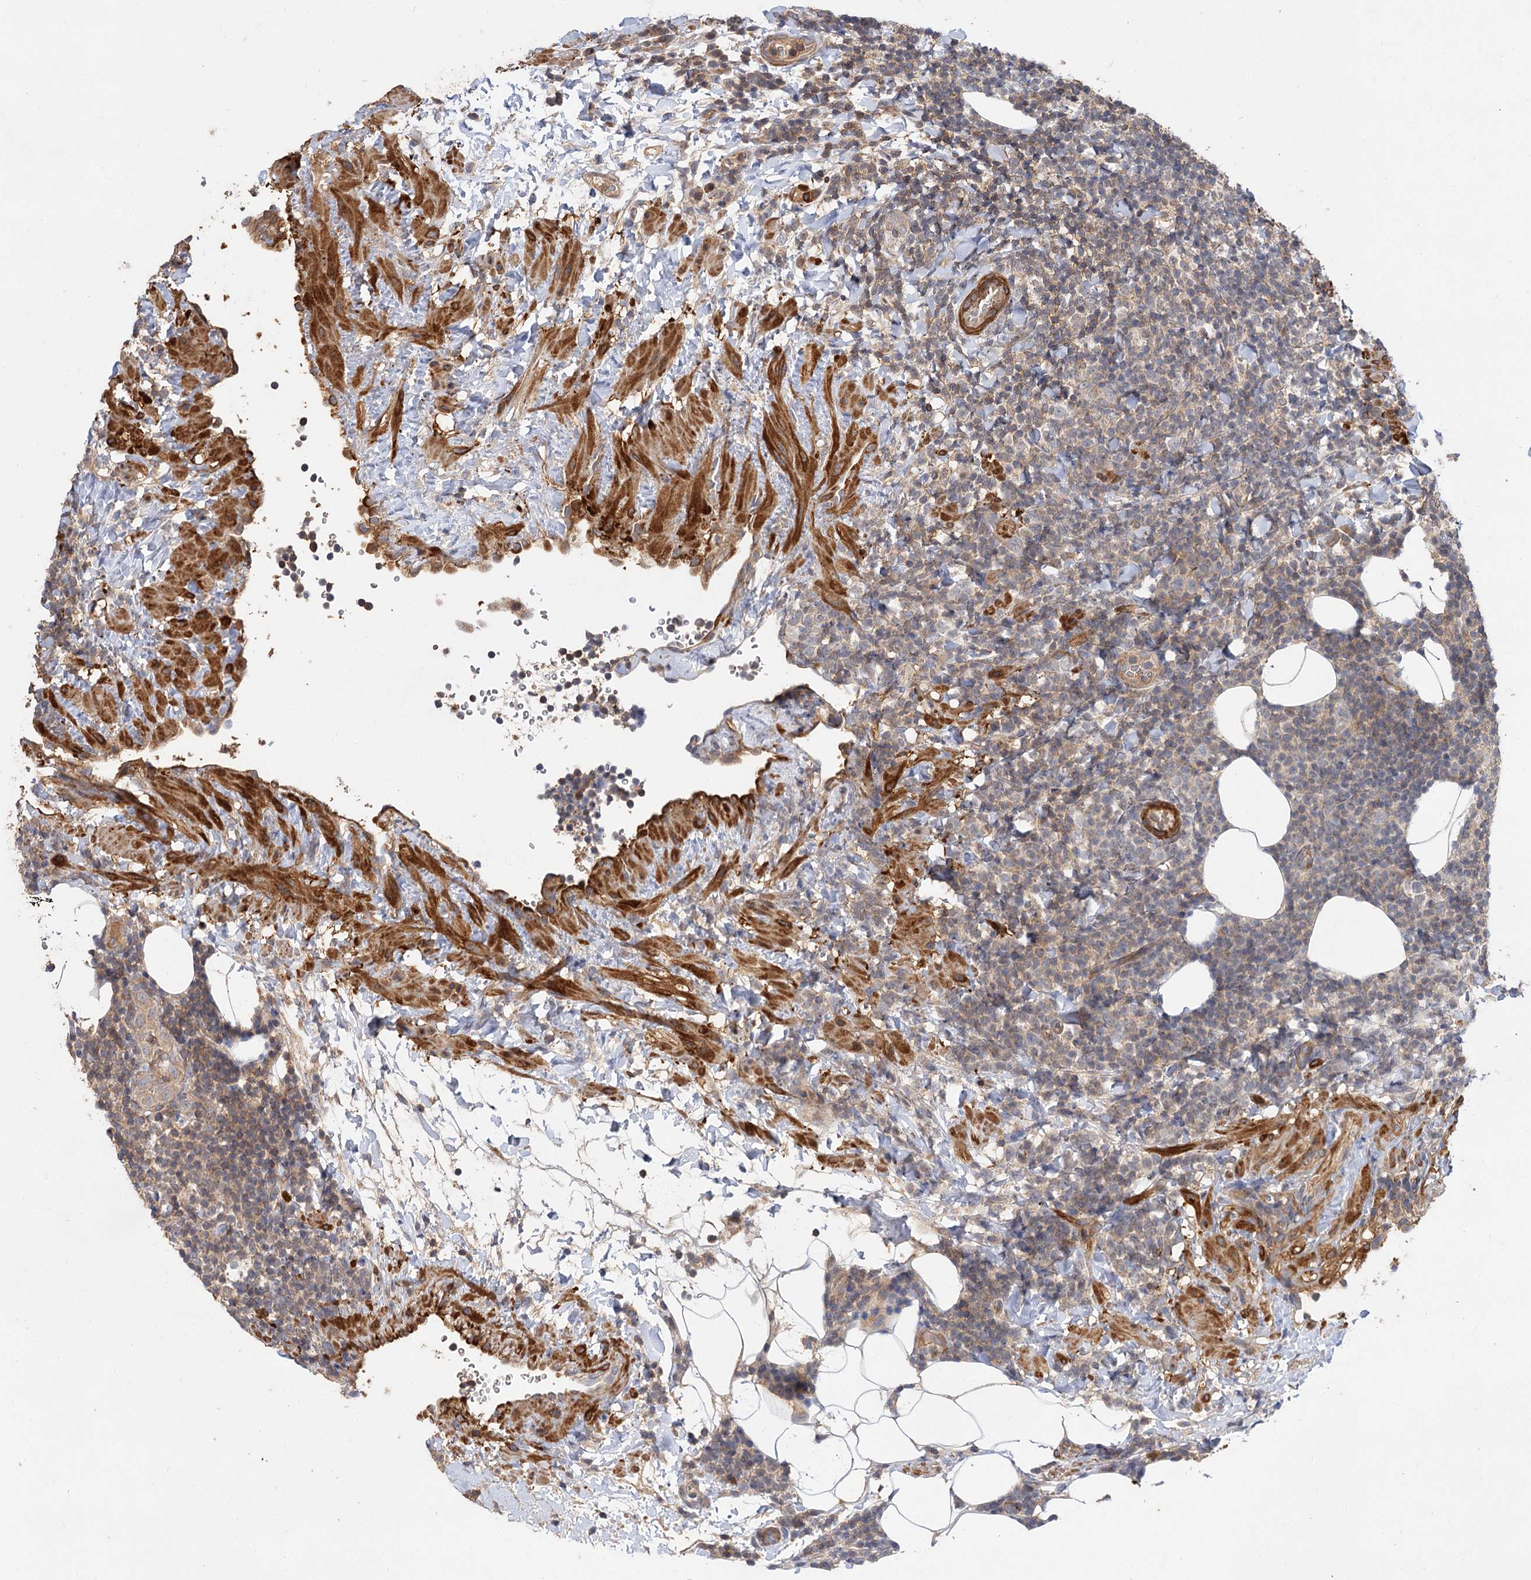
{"staining": {"intensity": "weak", "quantity": "<25%", "location": "cytoplasmic/membranous"}, "tissue": "lymphoma", "cell_type": "Tumor cells", "image_type": "cancer", "snomed": [{"axis": "morphology", "description": "Malignant lymphoma, non-Hodgkin's type, Low grade"}, {"axis": "topography", "description": "Lymph node"}], "caption": "A micrograph of lymphoma stained for a protein demonstrates no brown staining in tumor cells.", "gene": "FBXW8", "patient": {"sex": "male", "age": 66}}